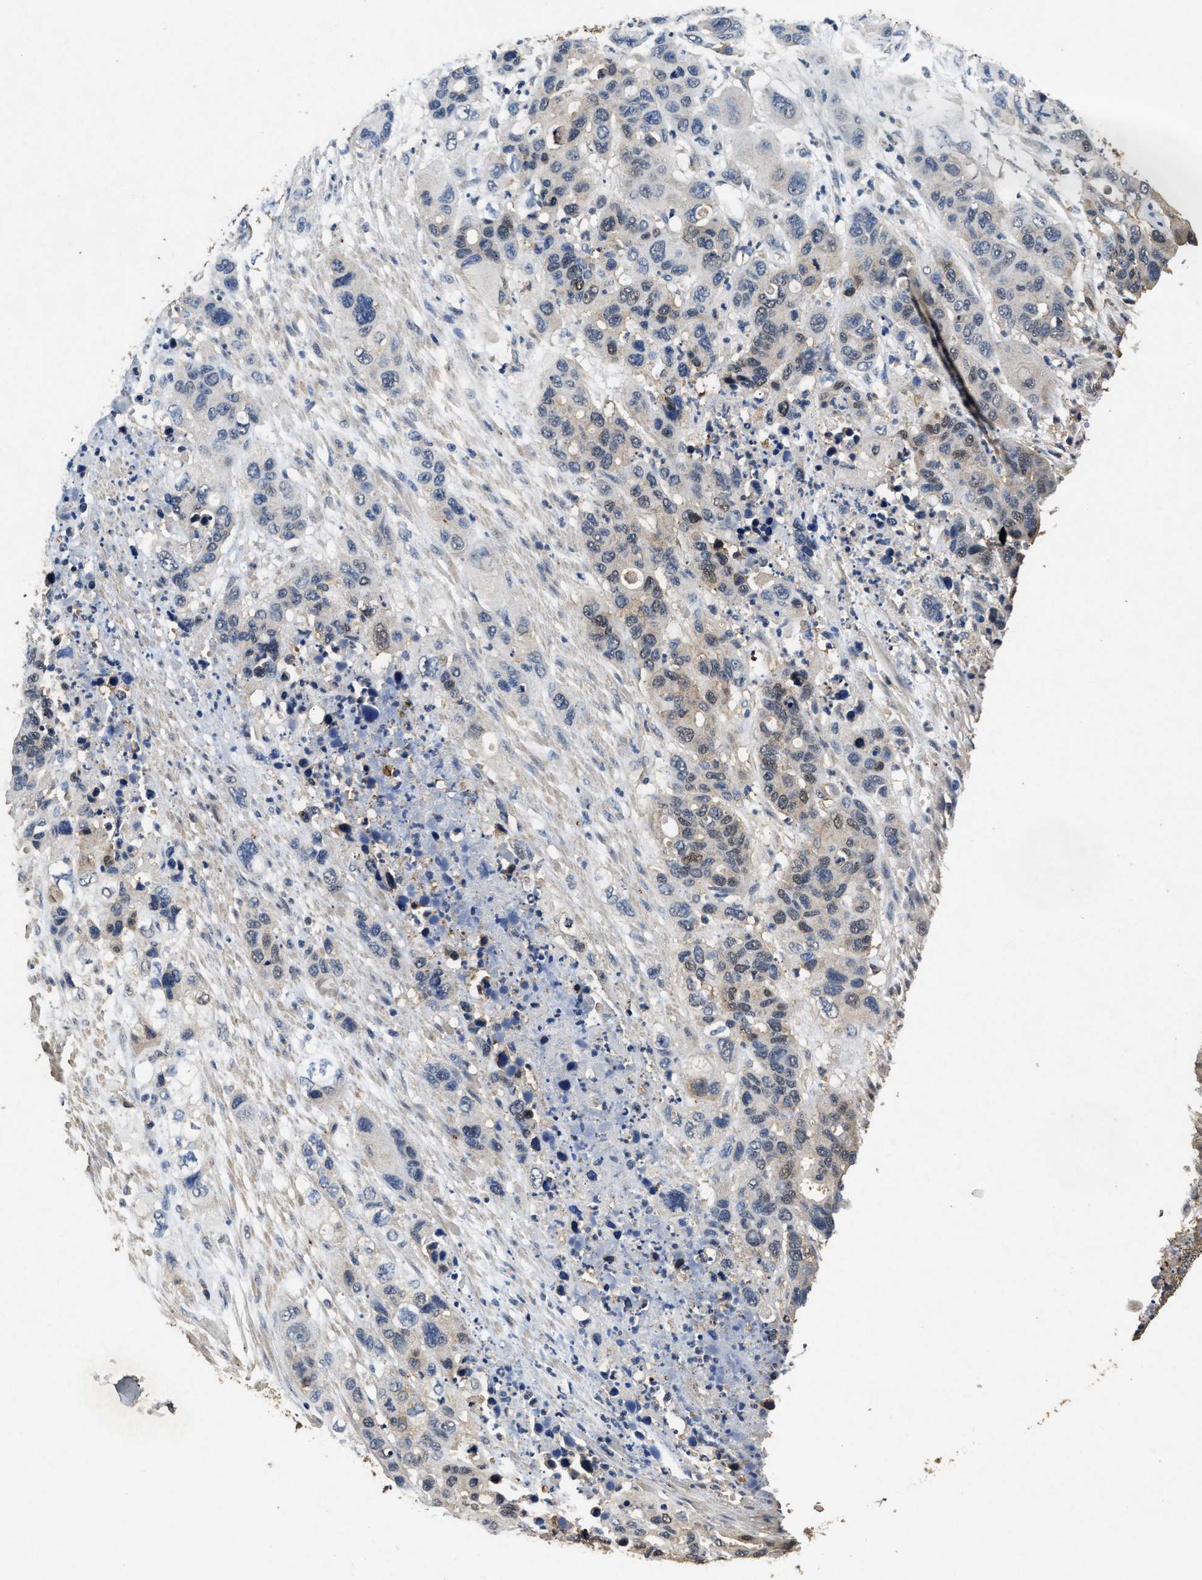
{"staining": {"intensity": "moderate", "quantity": "<25%", "location": "nuclear"}, "tissue": "pancreatic cancer", "cell_type": "Tumor cells", "image_type": "cancer", "snomed": [{"axis": "morphology", "description": "Adenocarcinoma, NOS"}, {"axis": "topography", "description": "Pancreas"}], "caption": "Protein staining of adenocarcinoma (pancreatic) tissue exhibits moderate nuclear expression in about <25% of tumor cells. (Brightfield microscopy of DAB IHC at high magnification).", "gene": "ACAT2", "patient": {"sex": "female", "age": 71}}